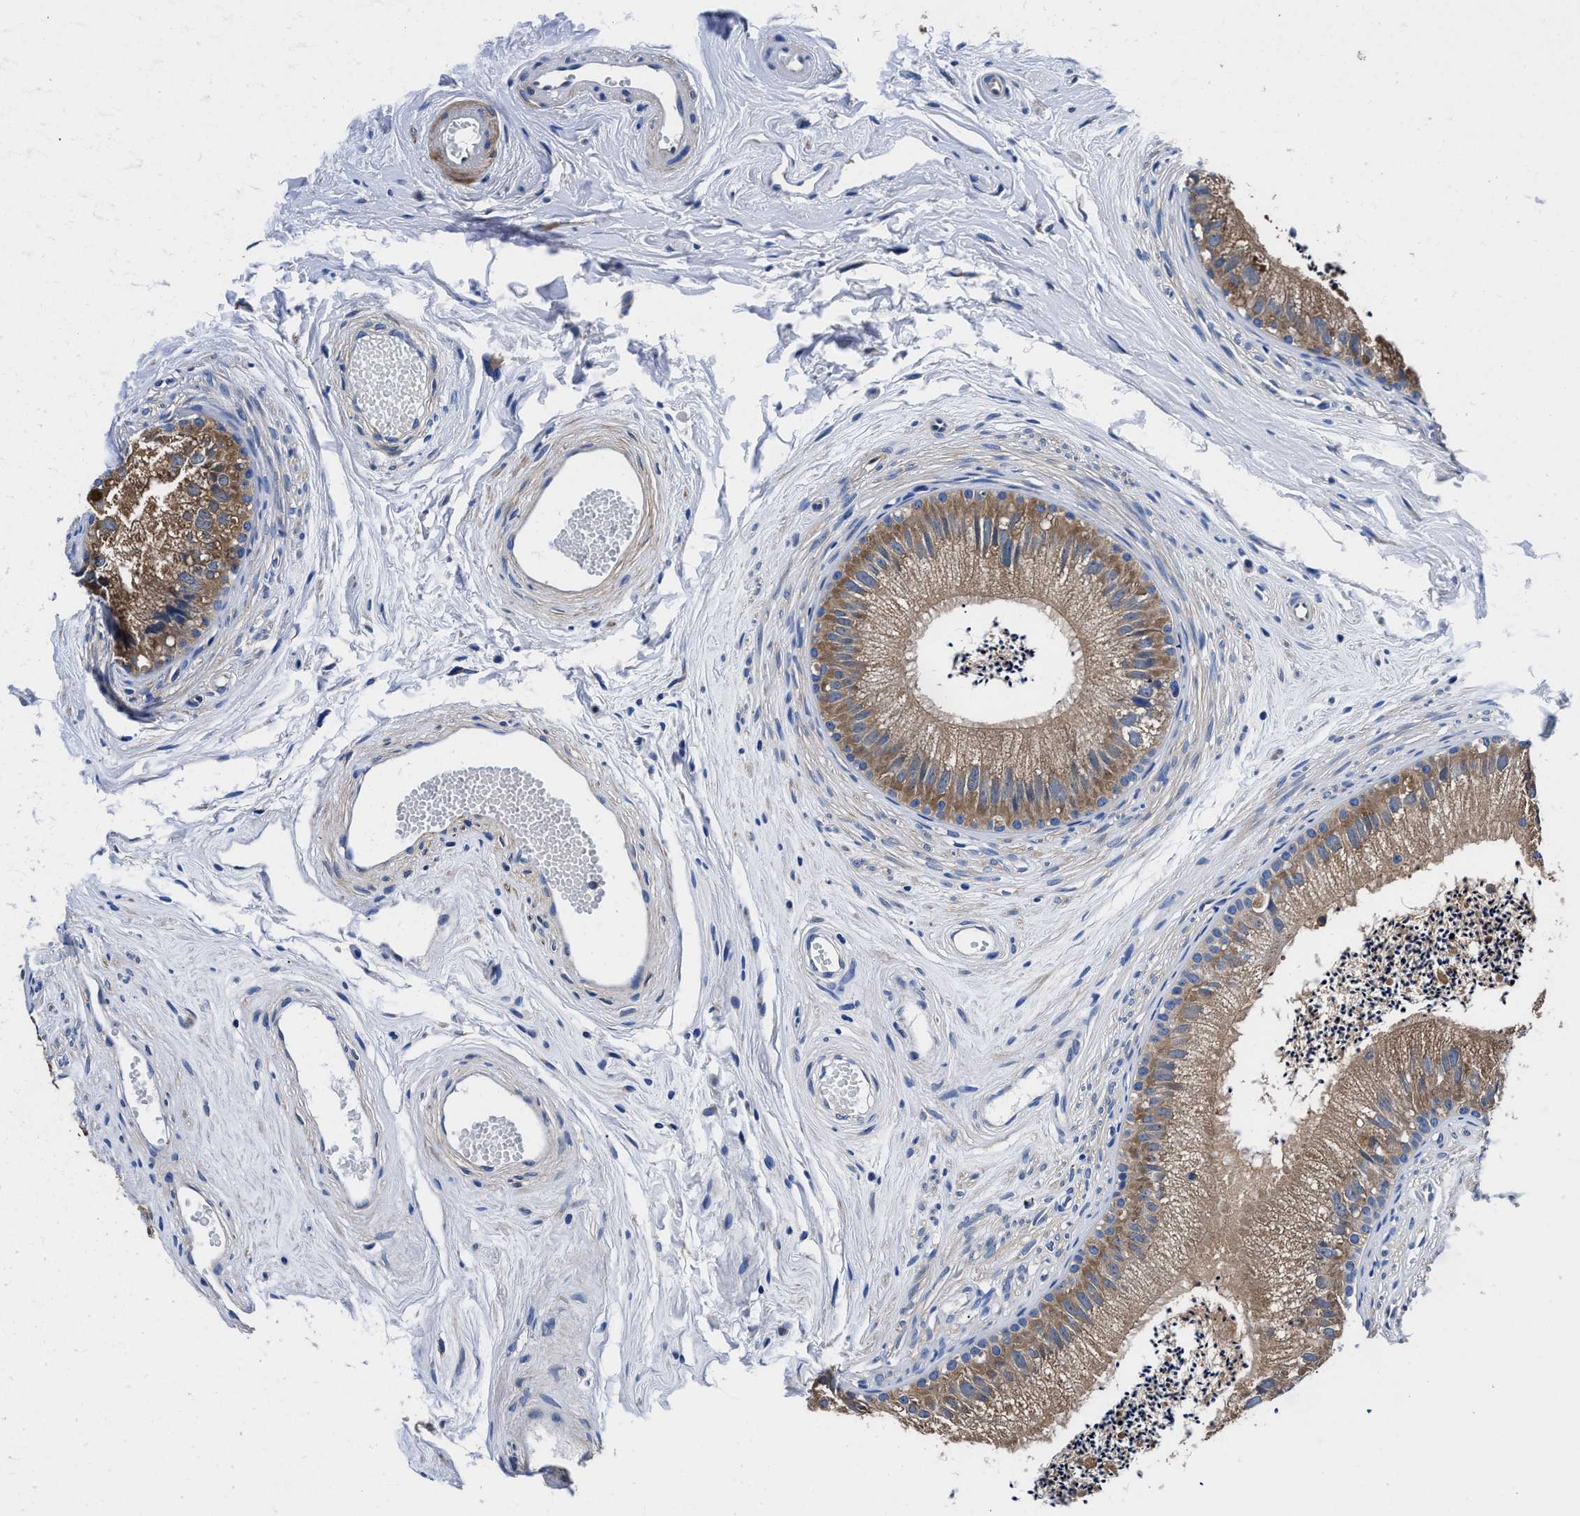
{"staining": {"intensity": "moderate", "quantity": ">75%", "location": "cytoplasmic/membranous"}, "tissue": "epididymis", "cell_type": "Glandular cells", "image_type": "normal", "snomed": [{"axis": "morphology", "description": "Normal tissue, NOS"}, {"axis": "topography", "description": "Epididymis"}], "caption": "A histopathology image of epididymis stained for a protein shows moderate cytoplasmic/membranous brown staining in glandular cells.", "gene": "NEU1", "patient": {"sex": "male", "age": 56}}